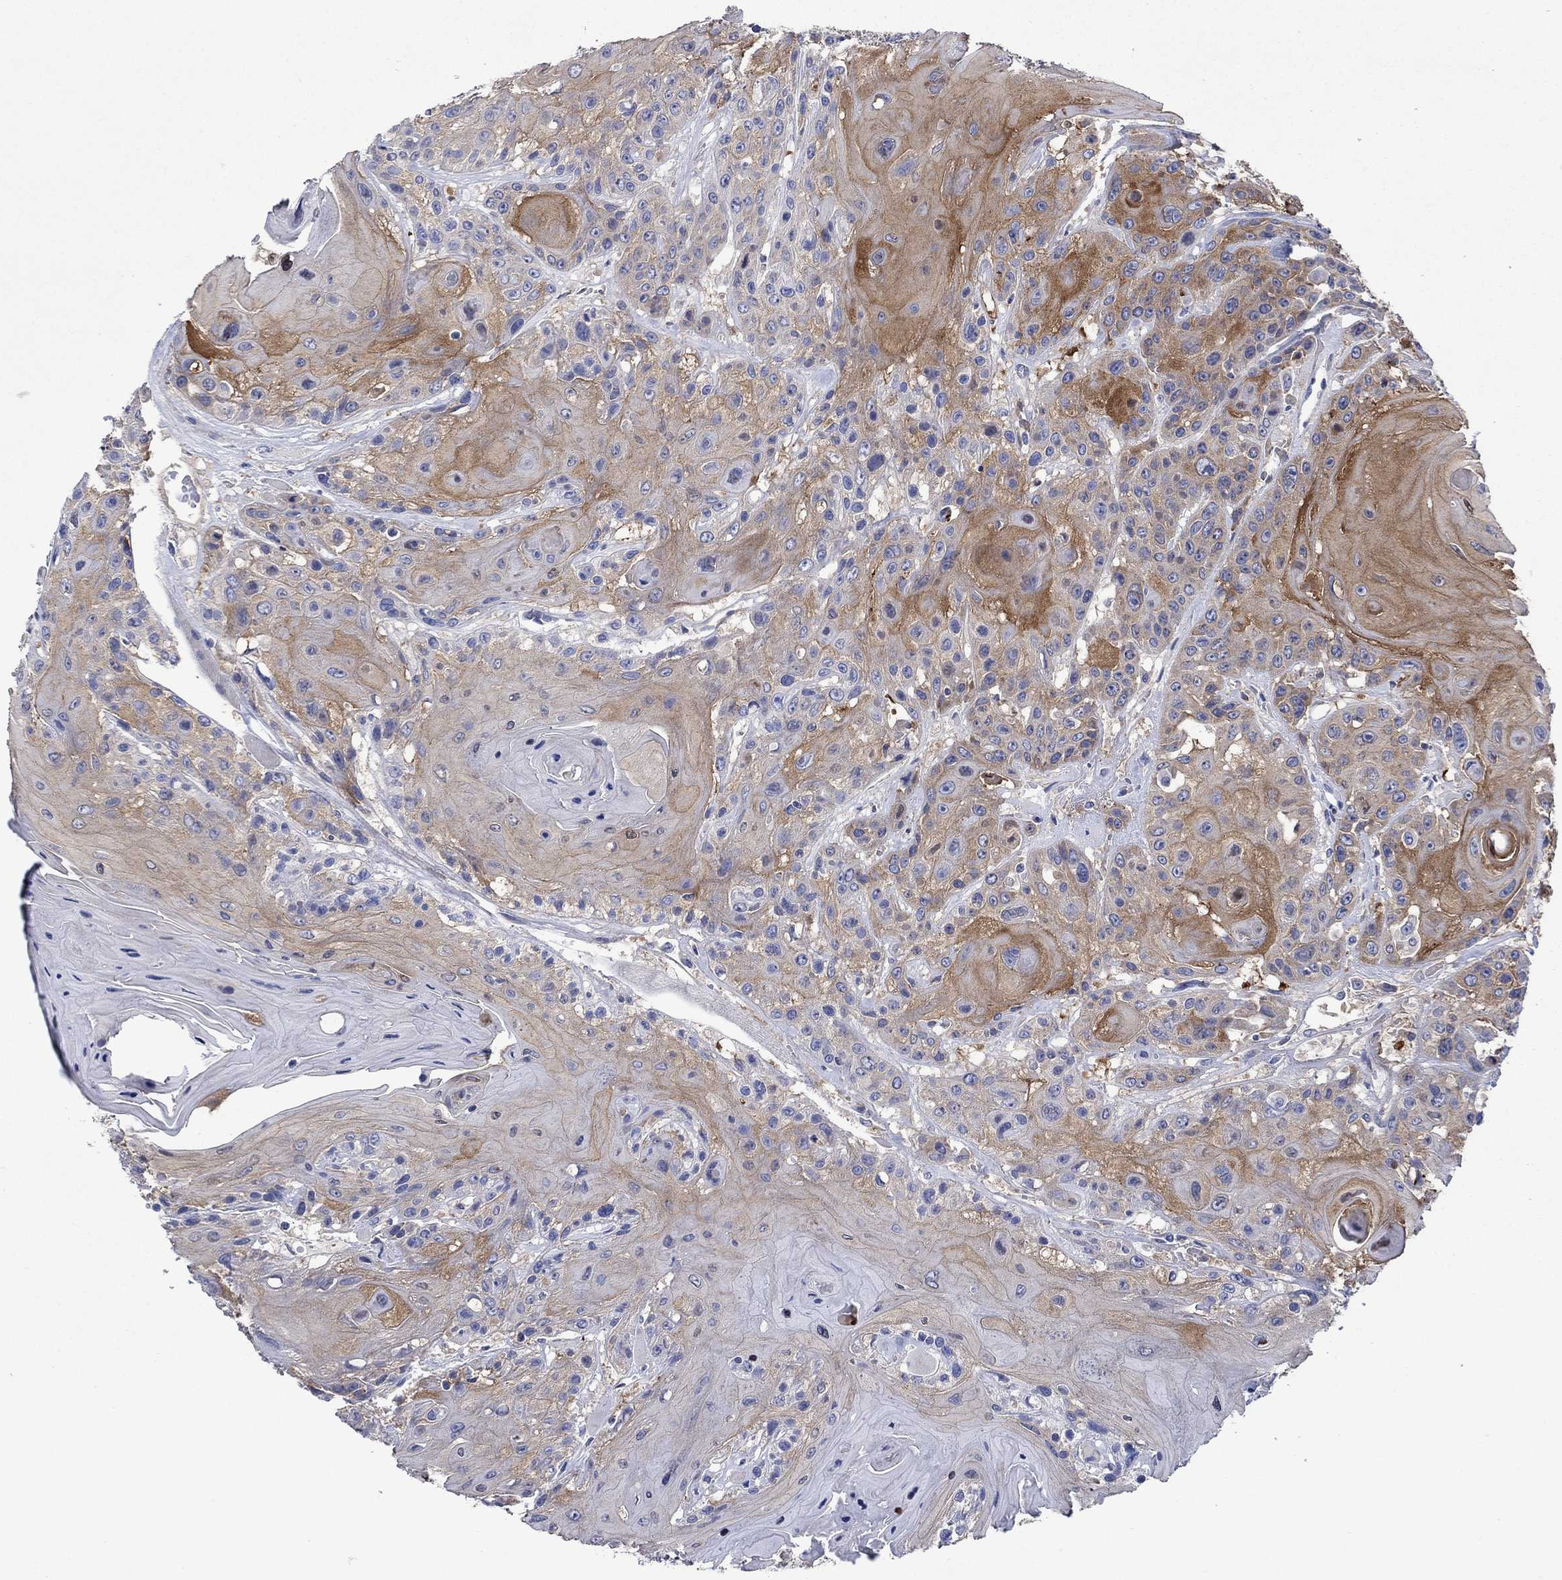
{"staining": {"intensity": "strong", "quantity": ">75%", "location": "cytoplasmic/membranous"}, "tissue": "head and neck cancer", "cell_type": "Tumor cells", "image_type": "cancer", "snomed": [{"axis": "morphology", "description": "Squamous cell carcinoma, NOS"}, {"axis": "topography", "description": "Head-Neck"}], "caption": "Protein staining by immunohistochemistry (IHC) exhibits strong cytoplasmic/membranous staining in approximately >75% of tumor cells in head and neck cancer (squamous cell carcinoma). (DAB IHC, brown staining for protein, blue staining for nuclei).", "gene": "TRIM16", "patient": {"sex": "female", "age": 59}}